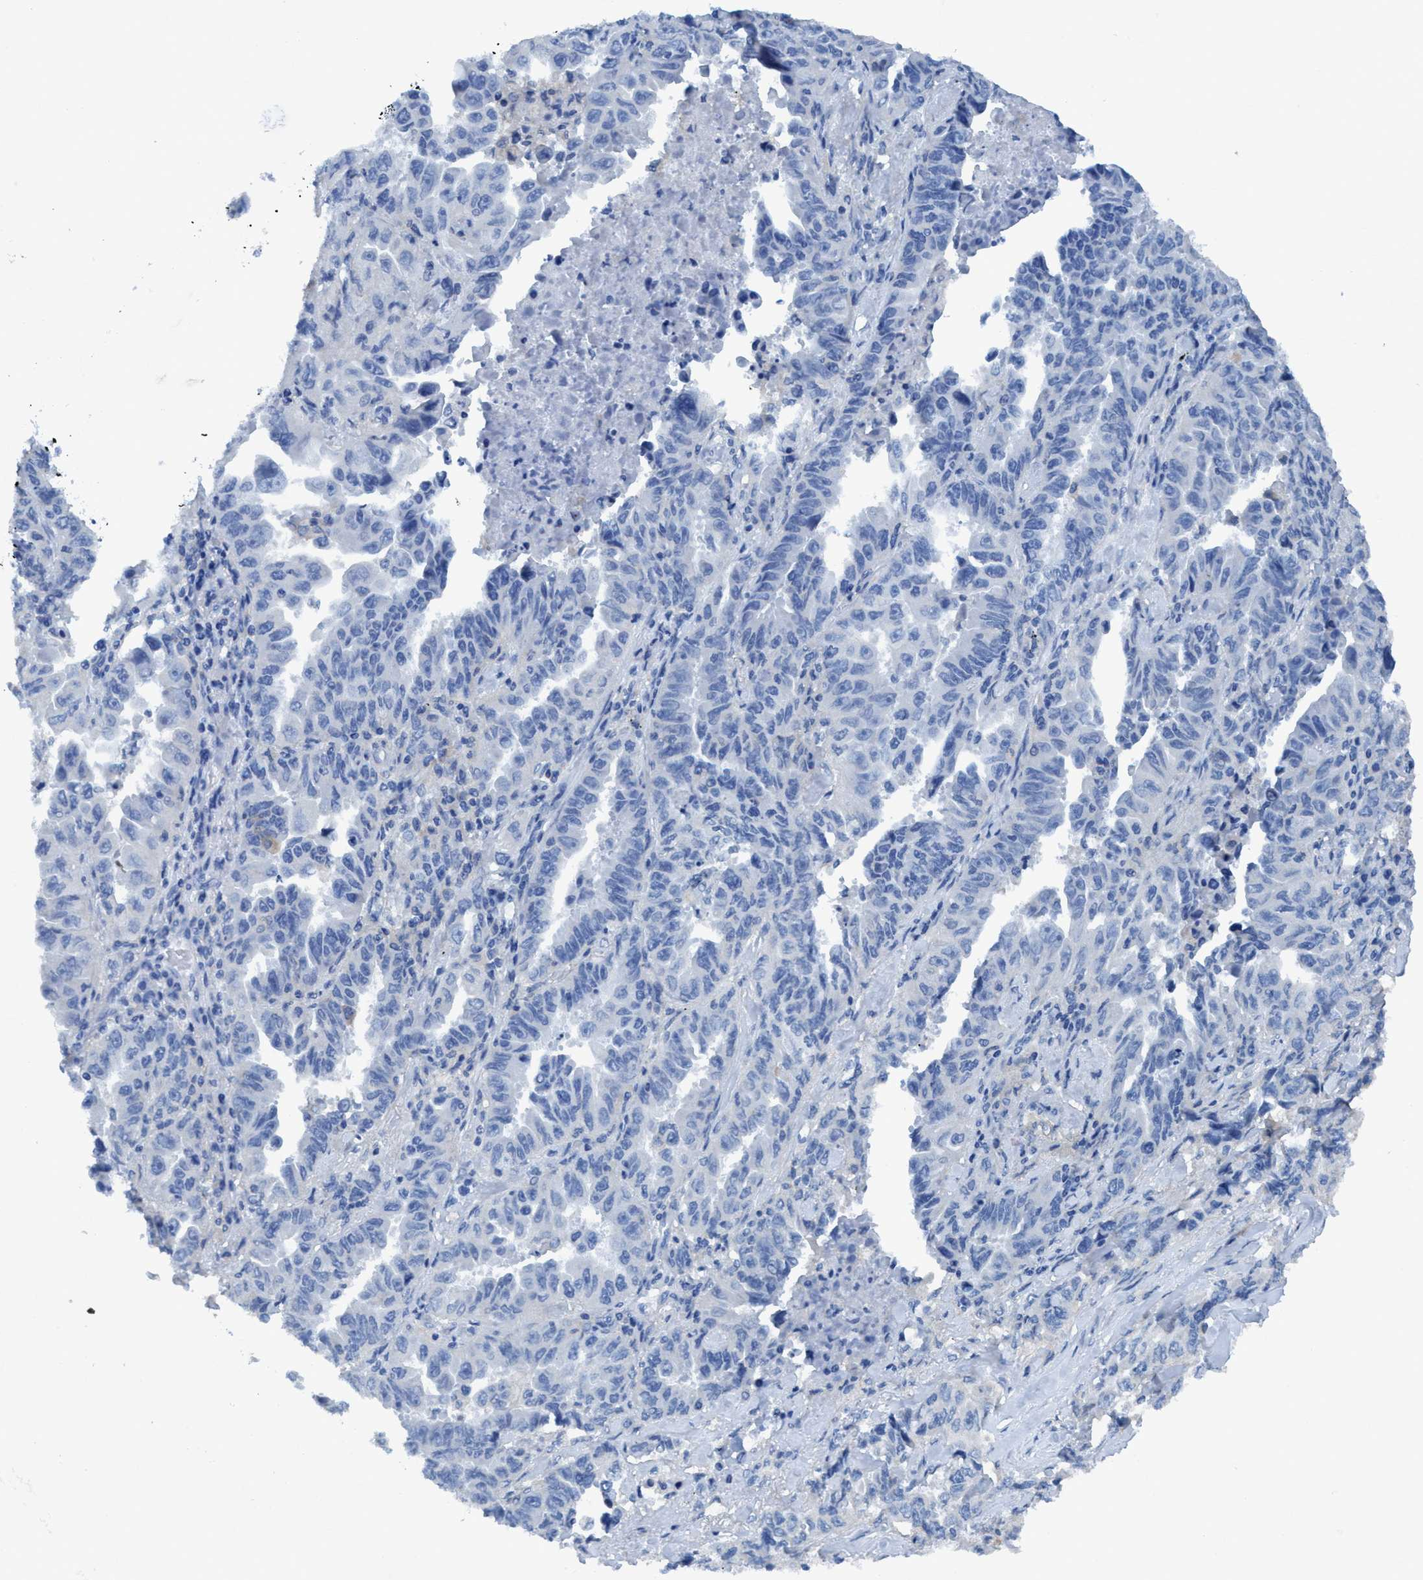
{"staining": {"intensity": "negative", "quantity": "none", "location": "none"}, "tissue": "lung cancer", "cell_type": "Tumor cells", "image_type": "cancer", "snomed": [{"axis": "morphology", "description": "Adenocarcinoma, NOS"}, {"axis": "topography", "description": "Lung"}], "caption": "Tumor cells are negative for protein expression in human lung cancer. The staining is performed using DAB (3,3'-diaminobenzidine) brown chromogen with nuclei counter-stained in using hematoxylin.", "gene": "DNAI1", "patient": {"sex": "female", "age": 51}}